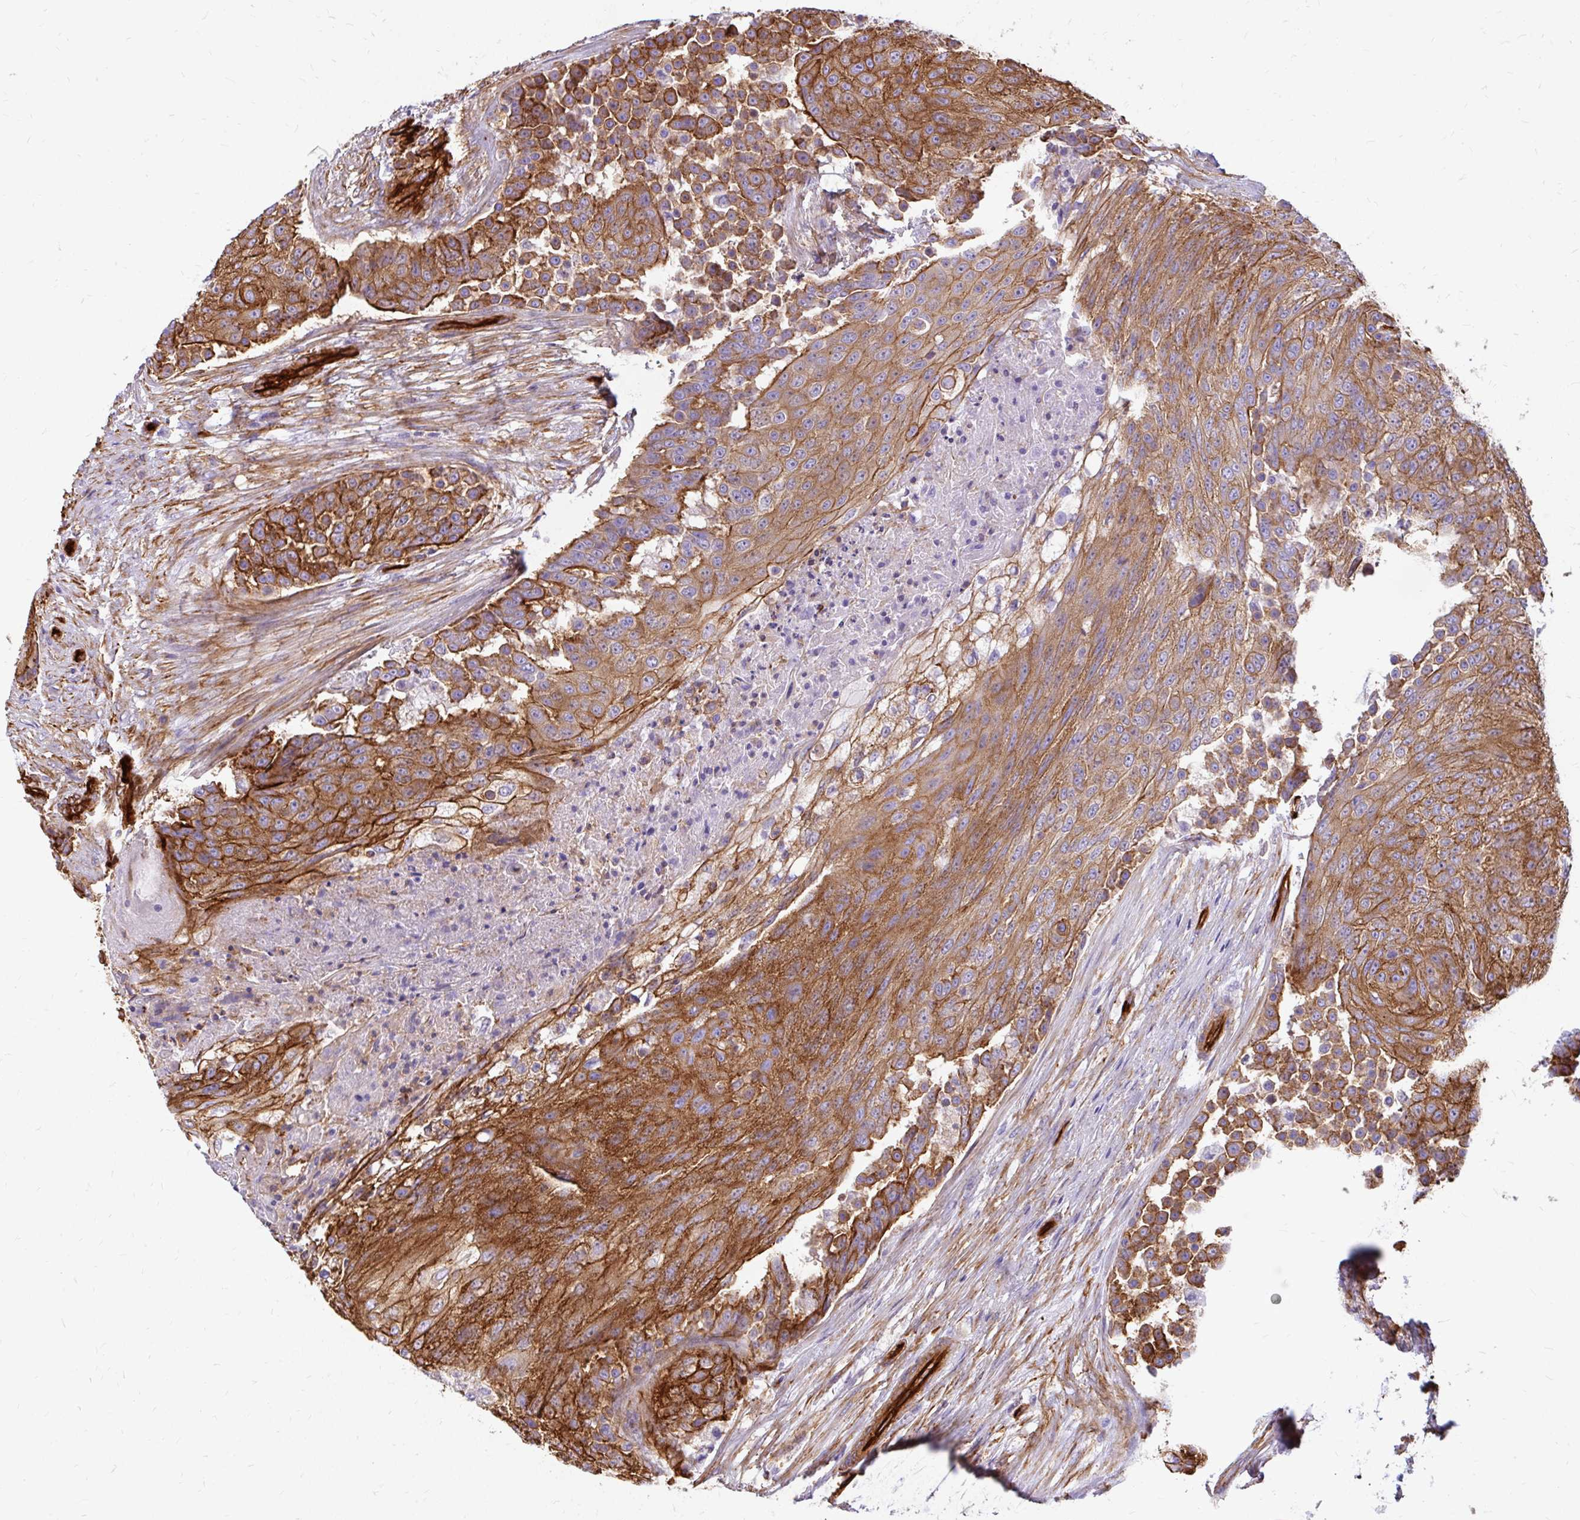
{"staining": {"intensity": "strong", "quantity": ">75%", "location": "cytoplasmic/membranous"}, "tissue": "urothelial cancer", "cell_type": "Tumor cells", "image_type": "cancer", "snomed": [{"axis": "morphology", "description": "Urothelial carcinoma, High grade"}, {"axis": "topography", "description": "Urinary bladder"}], "caption": "Immunohistochemistry staining of high-grade urothelial carcinoma, which displays high levels of strong cytoplasmic/membranous expression in approximately >75% of tumor cells indicating strong cytoplasmic/membranous protein positivity. The staining was performed using DAB (3,3'-diaminobenzidine) (brown) for protein detection and nuclei were counterstained in hematoxylin (blue).", "gene": "MAP1LC3B", "patient": {"sex": "female", "age": 63}}